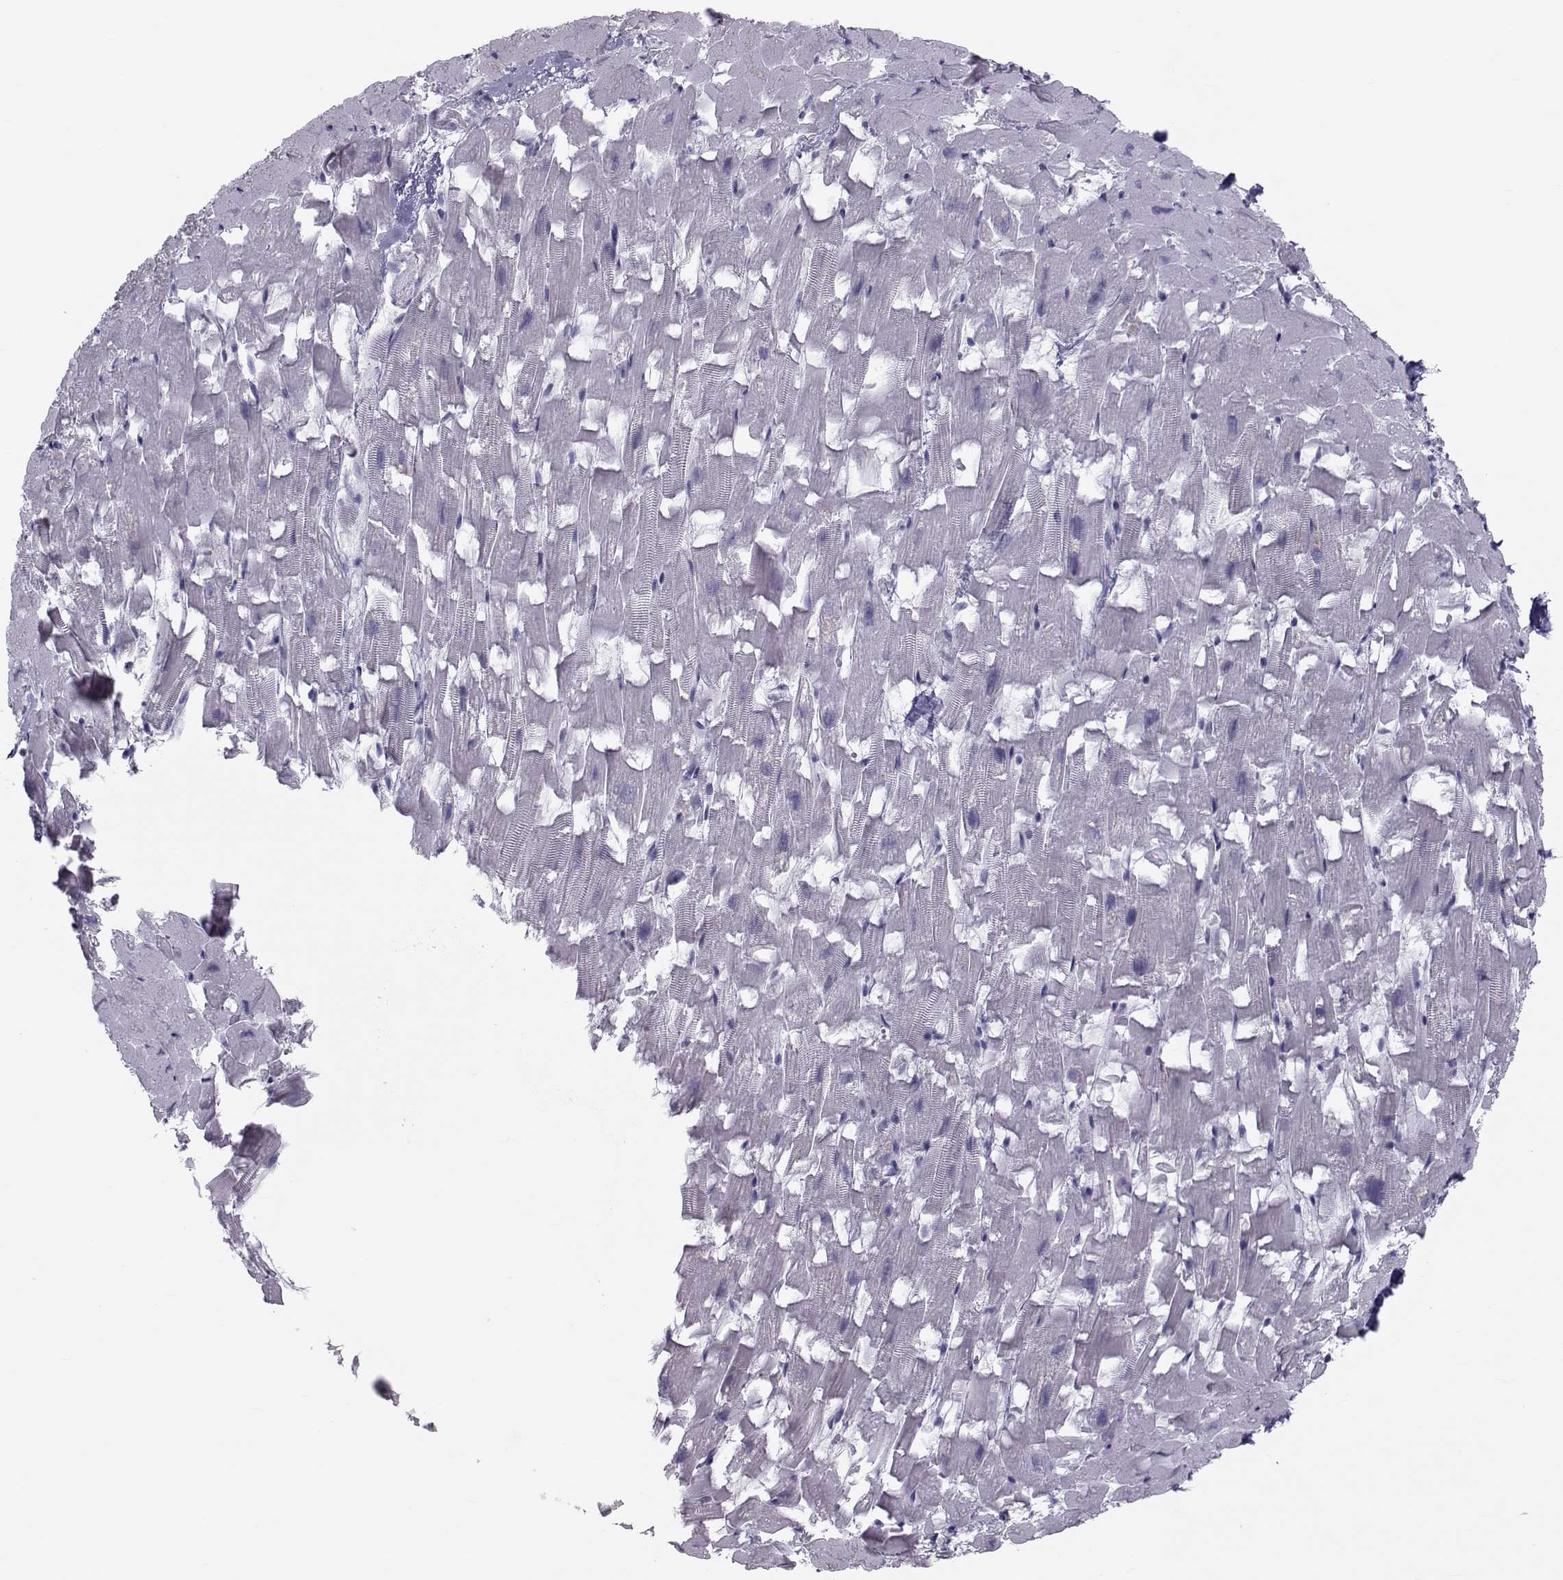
{"staining": {"intensity": "negative", "quantity": "none", "location": "none"}, "tissue": "heart muscle", "cell_type": "Cardiomyocytes", "image_type": "normal", "snomed": [{"axis": "morphology", "description": "Normal tissue, NOS"}, {"axis": "topography", "description": "Heart"}], "caption": "Protein analysis of normal heart muscle demonstrates no significant positivity in cardiomyocytes.", "gene": "GARIN3", "patient": {"sex": "female", "age": 64}}